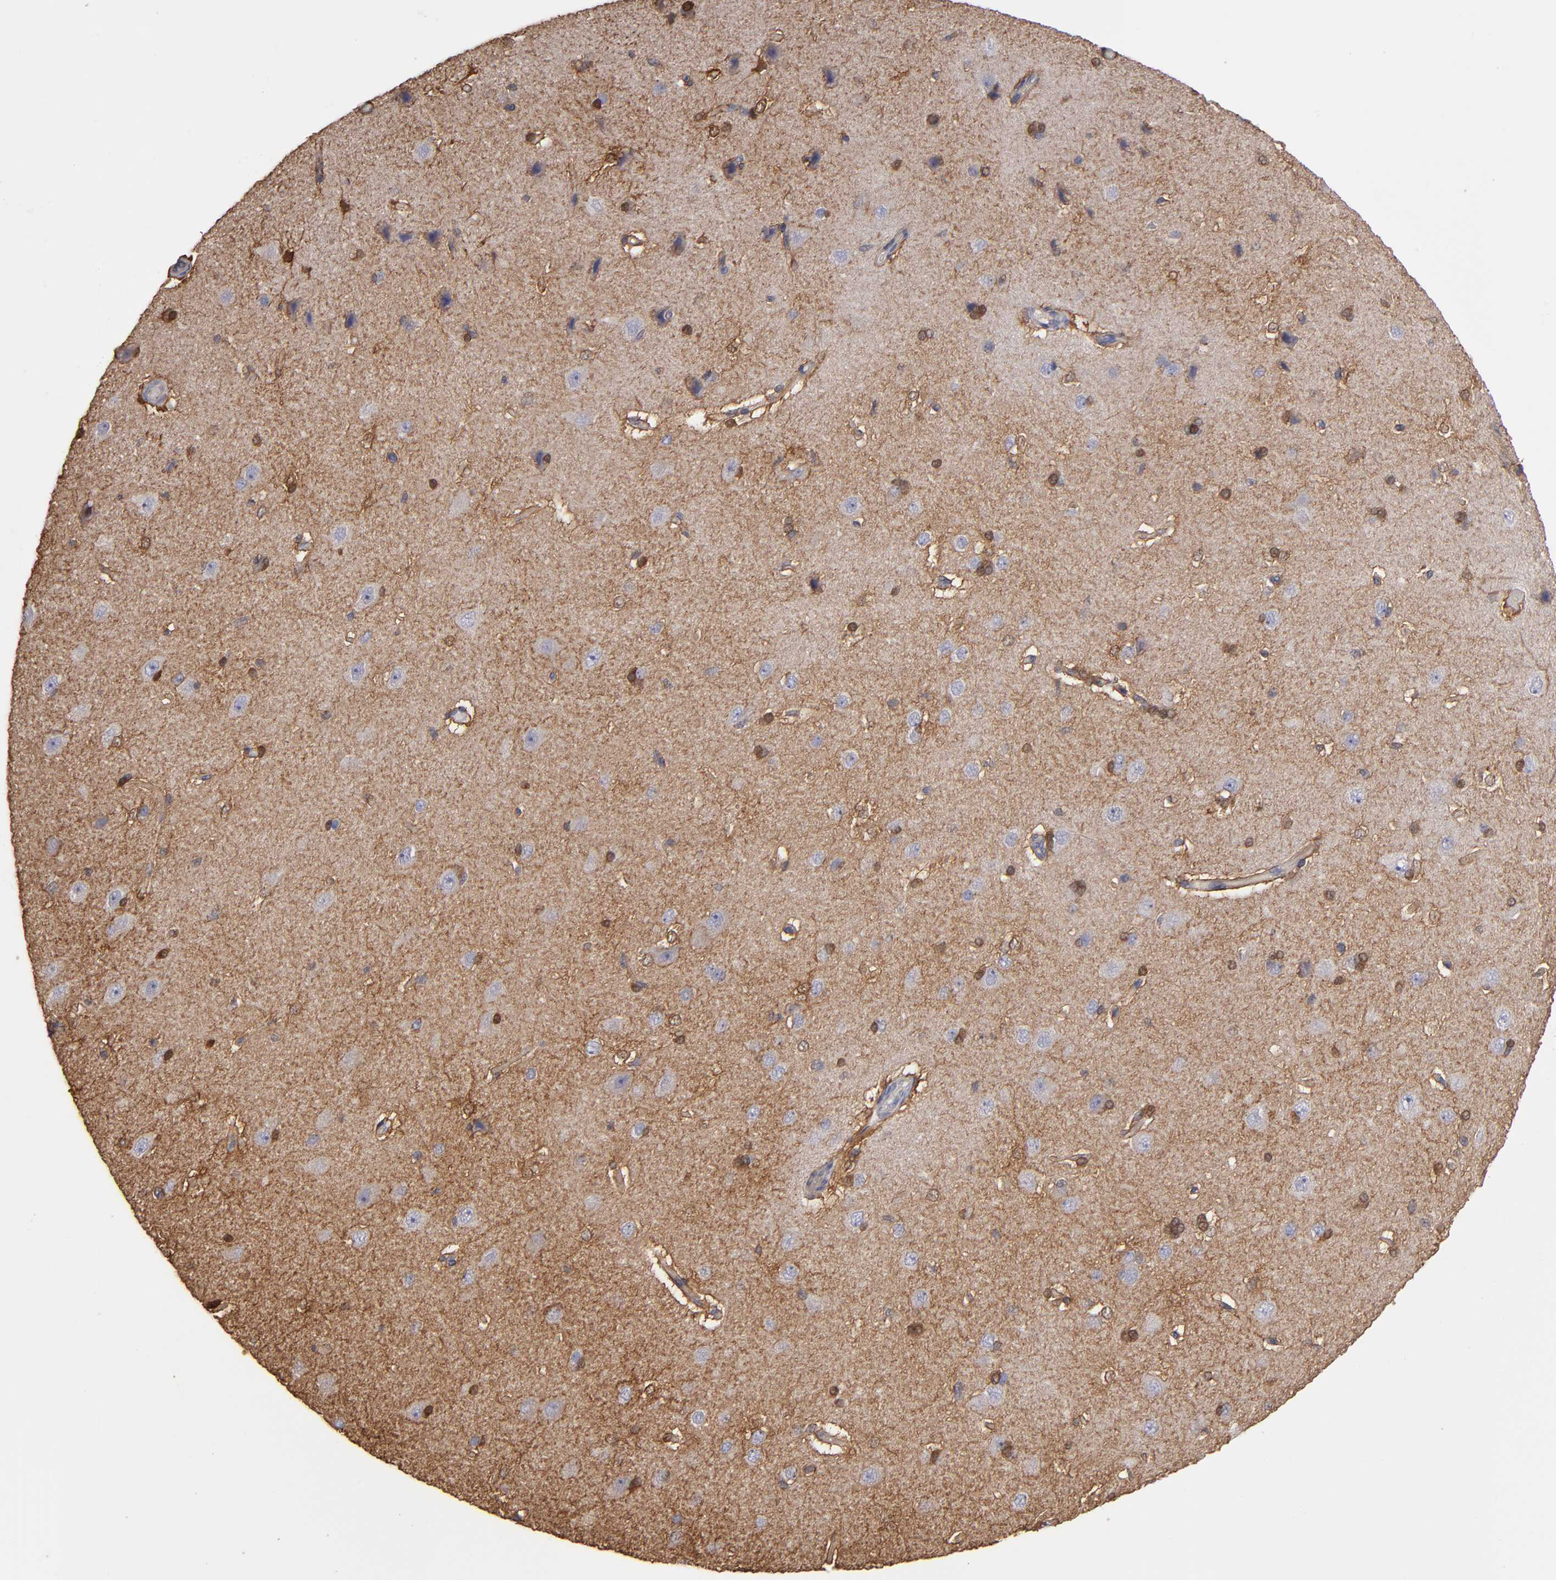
{"staining": {"intensity": "moderate", "quantity": ">75%", "location": "cytoplasmic/membranous"}, "tissue": "cerebral cortex", "cell_type": "Endothelial cells", "image_type": "normal", "snomed": [{"axis": "morphology", "description": "Normal tissue, NOS"}, {"axis": "topography", "description": "Cerebral cortex"}], "caption": "The photomicrograph exhibits staining of normal cerebral cortex, revealing moderate cytoplasmic/membranous protein staining (brown color) within endothelial cells.", "gene": "NDRG2", "patient": {"sex": "female", "age": 45}}